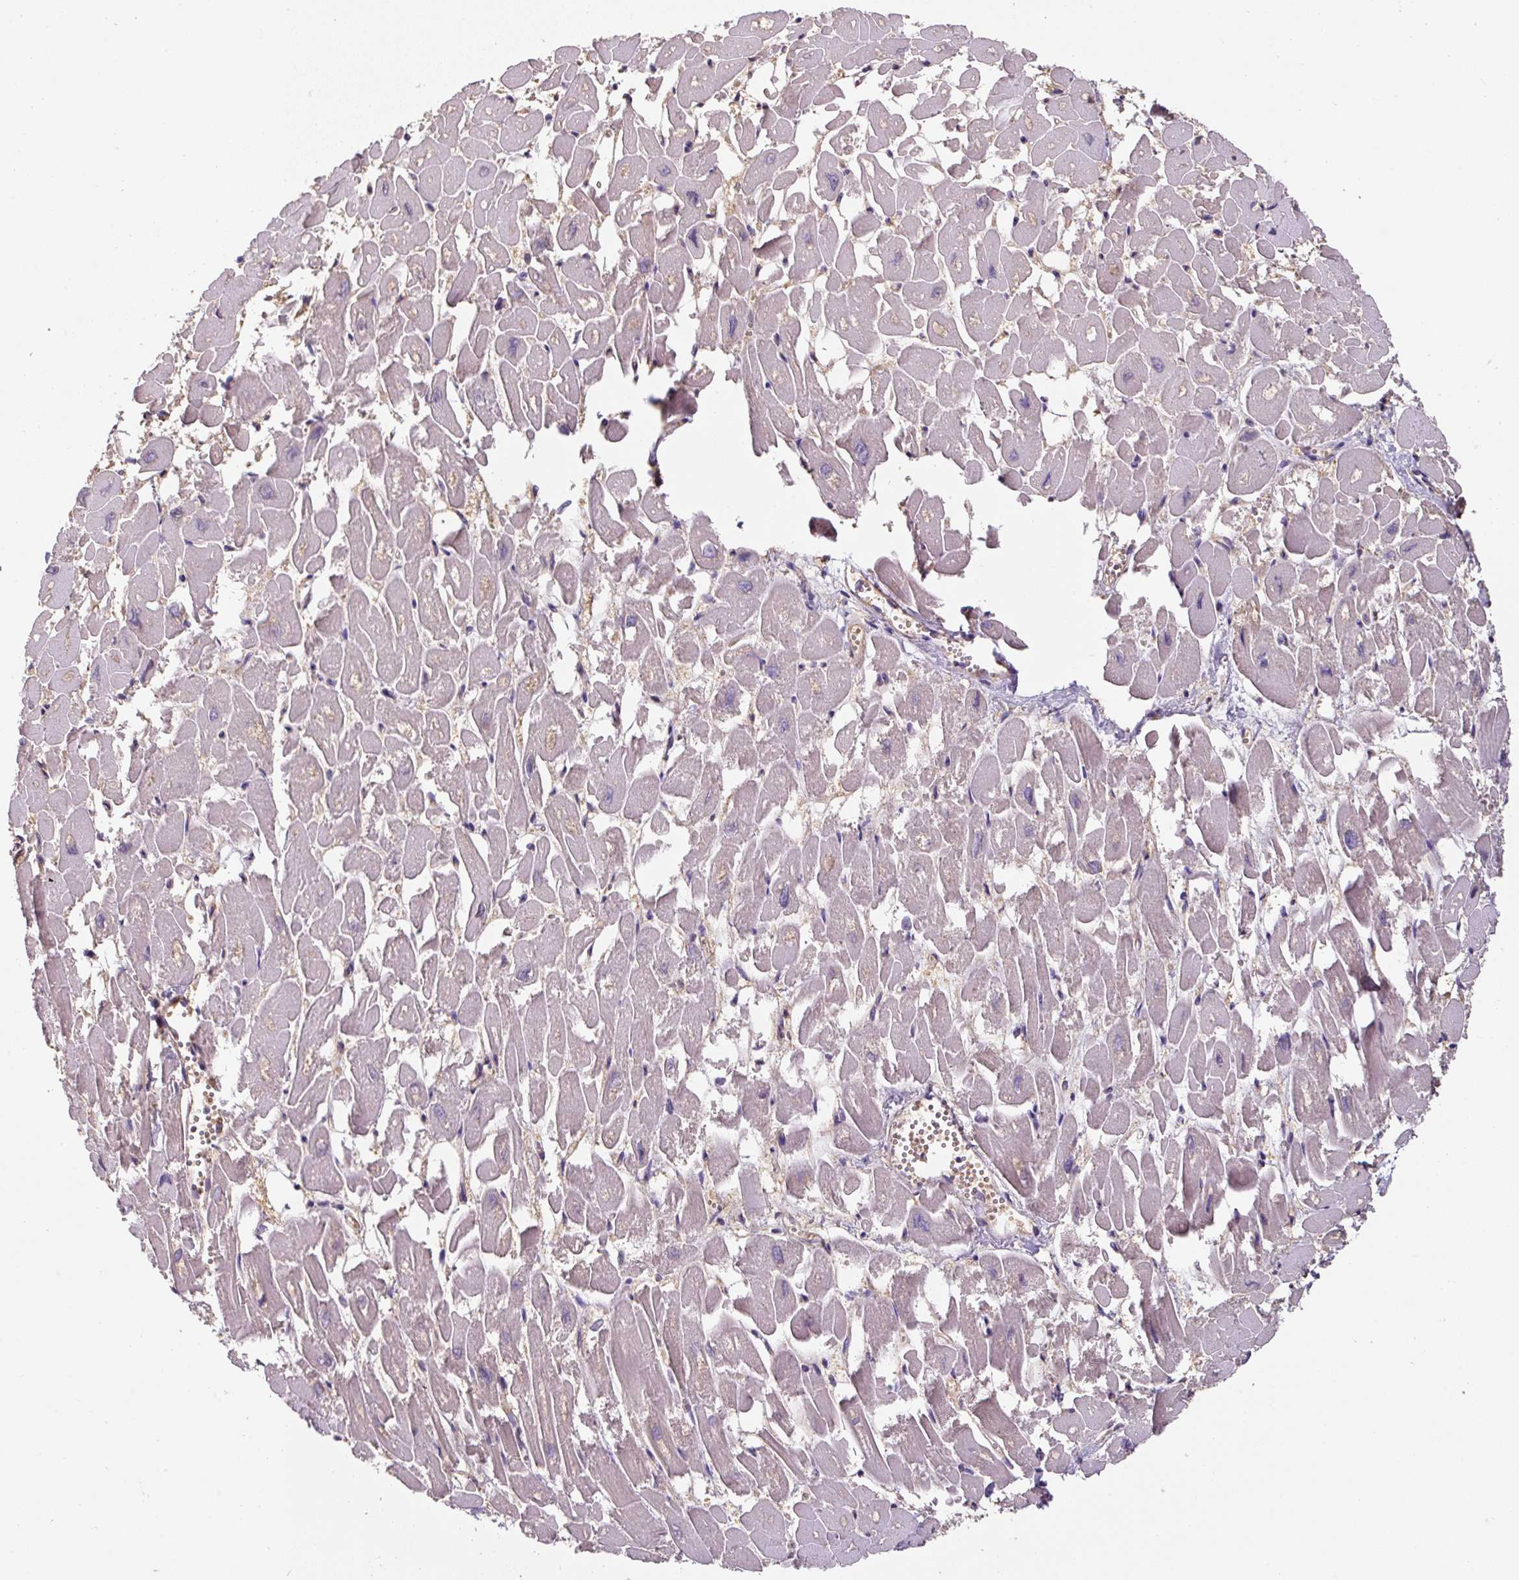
{"staining": {"intensity": "weak", "quantity": "25%-75%", "location": "cytoplasmic/membranous"}, "tissue": "heart muscle", "cell_type": "Cardiomyocytes", "image_type": "normal", "snomed": [{"axis": "morphology", "description": "Normal tissue, NOS"}, {"axis": "topography", "description": "Heart"}], "caption": "This photomicrograph reveals benign heart muscle stained with IHC to label a protein in brown. The cytoplasmic/membranous of cardiomyocytes show weak positivity for the protein. Nuclei are counter-stained blue.", "gene": "ST13", "patient": {"sex": "male", "age": 54}}